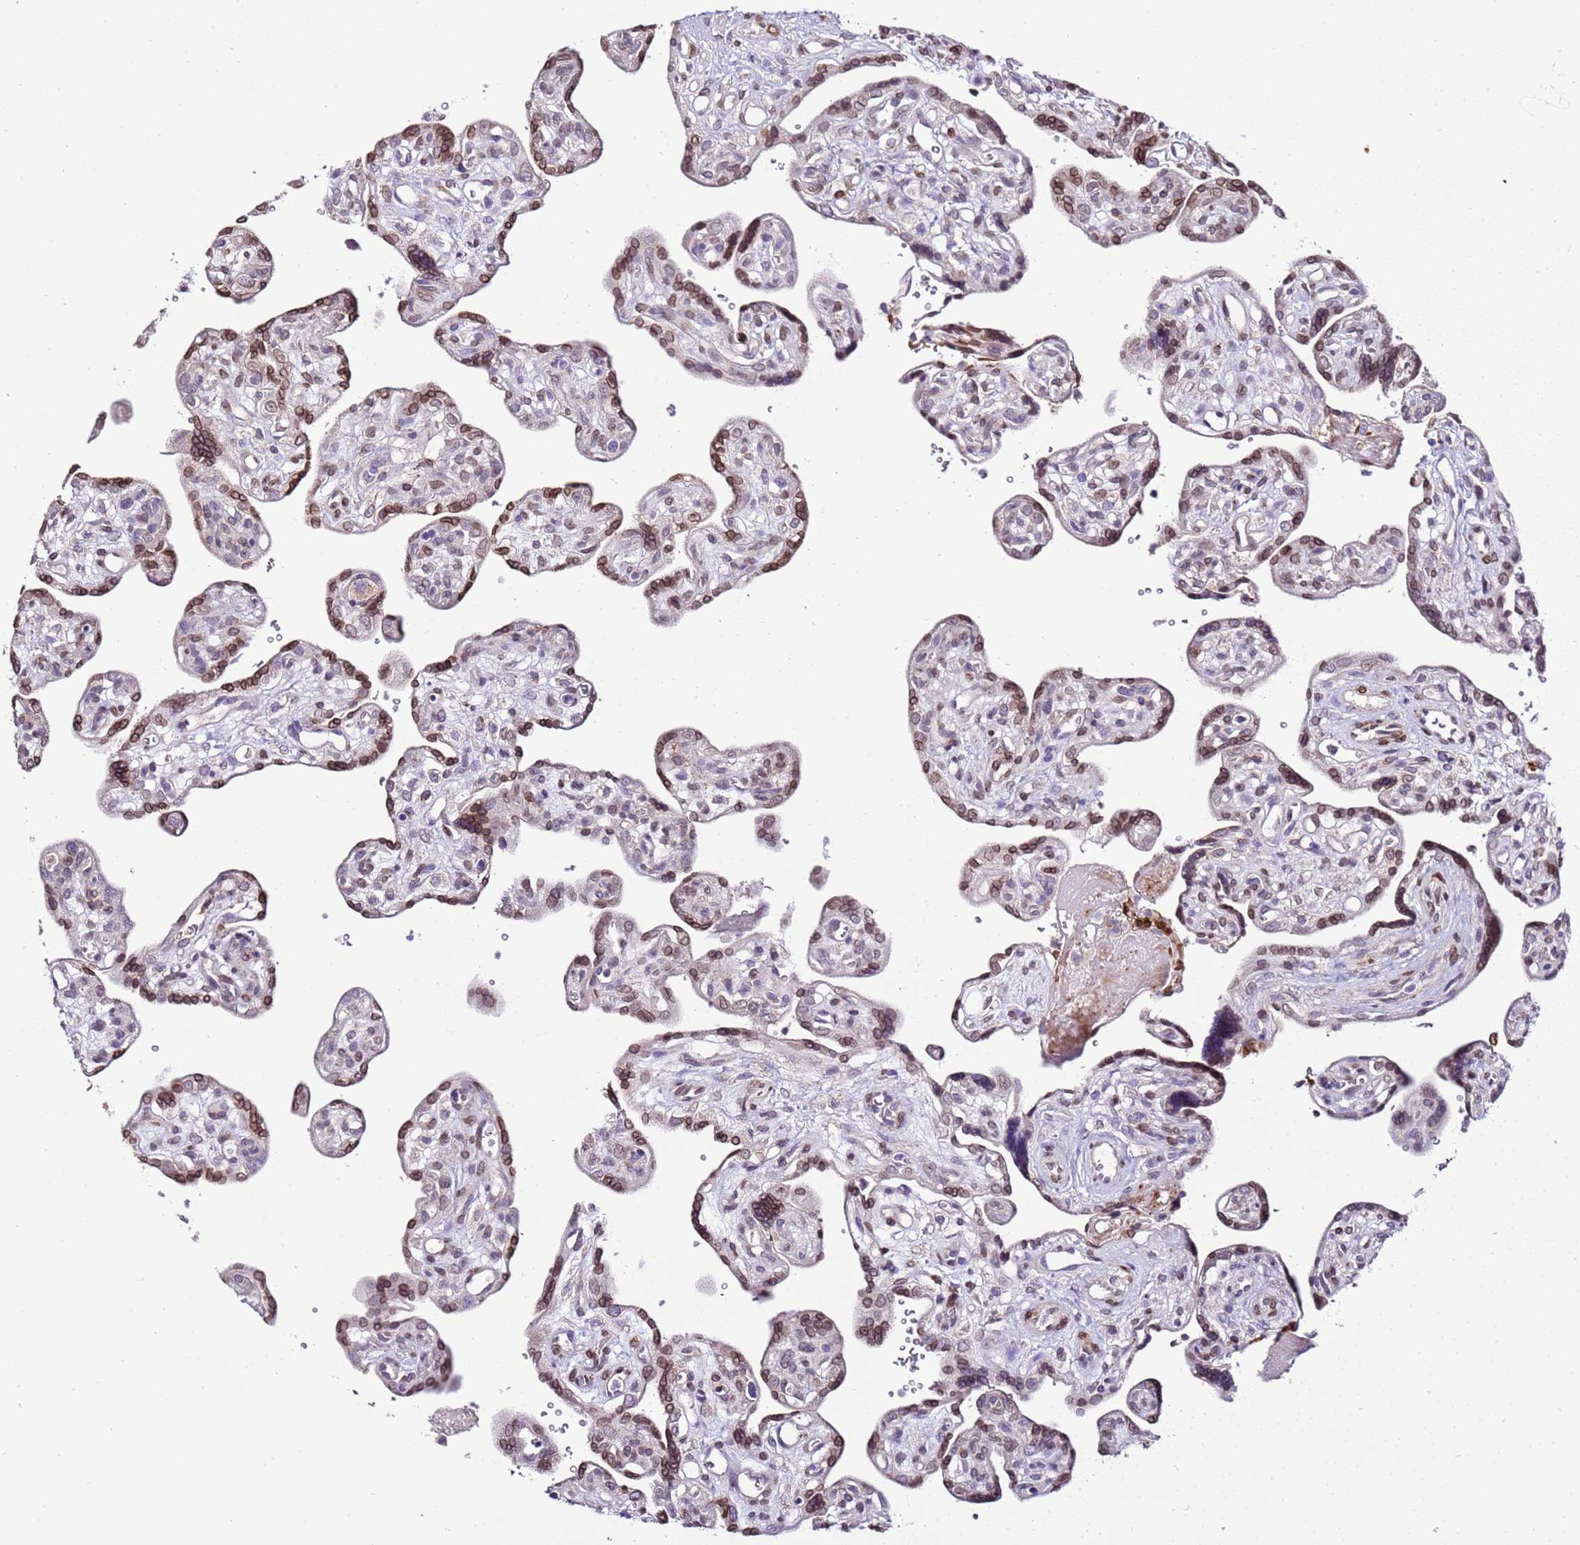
{"staining": {"intensity": "strong", "quantity": ">75%", "location": "cytoplasmic/membranous,nuclear"}, "tissue": "placenta", "cell_type": "Trophoblastic cells", "image_type": "normal", "snomed": [{"axis": "morphology", "description": "Normal tissue, NOS"}, {"axis": "topography", "description": "Placenta"}], "caption": "High-power microscopy captured an immunohistochemistry (IHC) image of normal placenta, revealing strong cytoplasmic/membranous,nuclear expression in approximately >75% of trophoblastic cells. The protein is stained brown, and the nuclei are stained in blue (DAB IHC with brightfield microscopy, high magnification).", "gene": "TMEM47", "patient": {"sex": "female", "age": 39}}